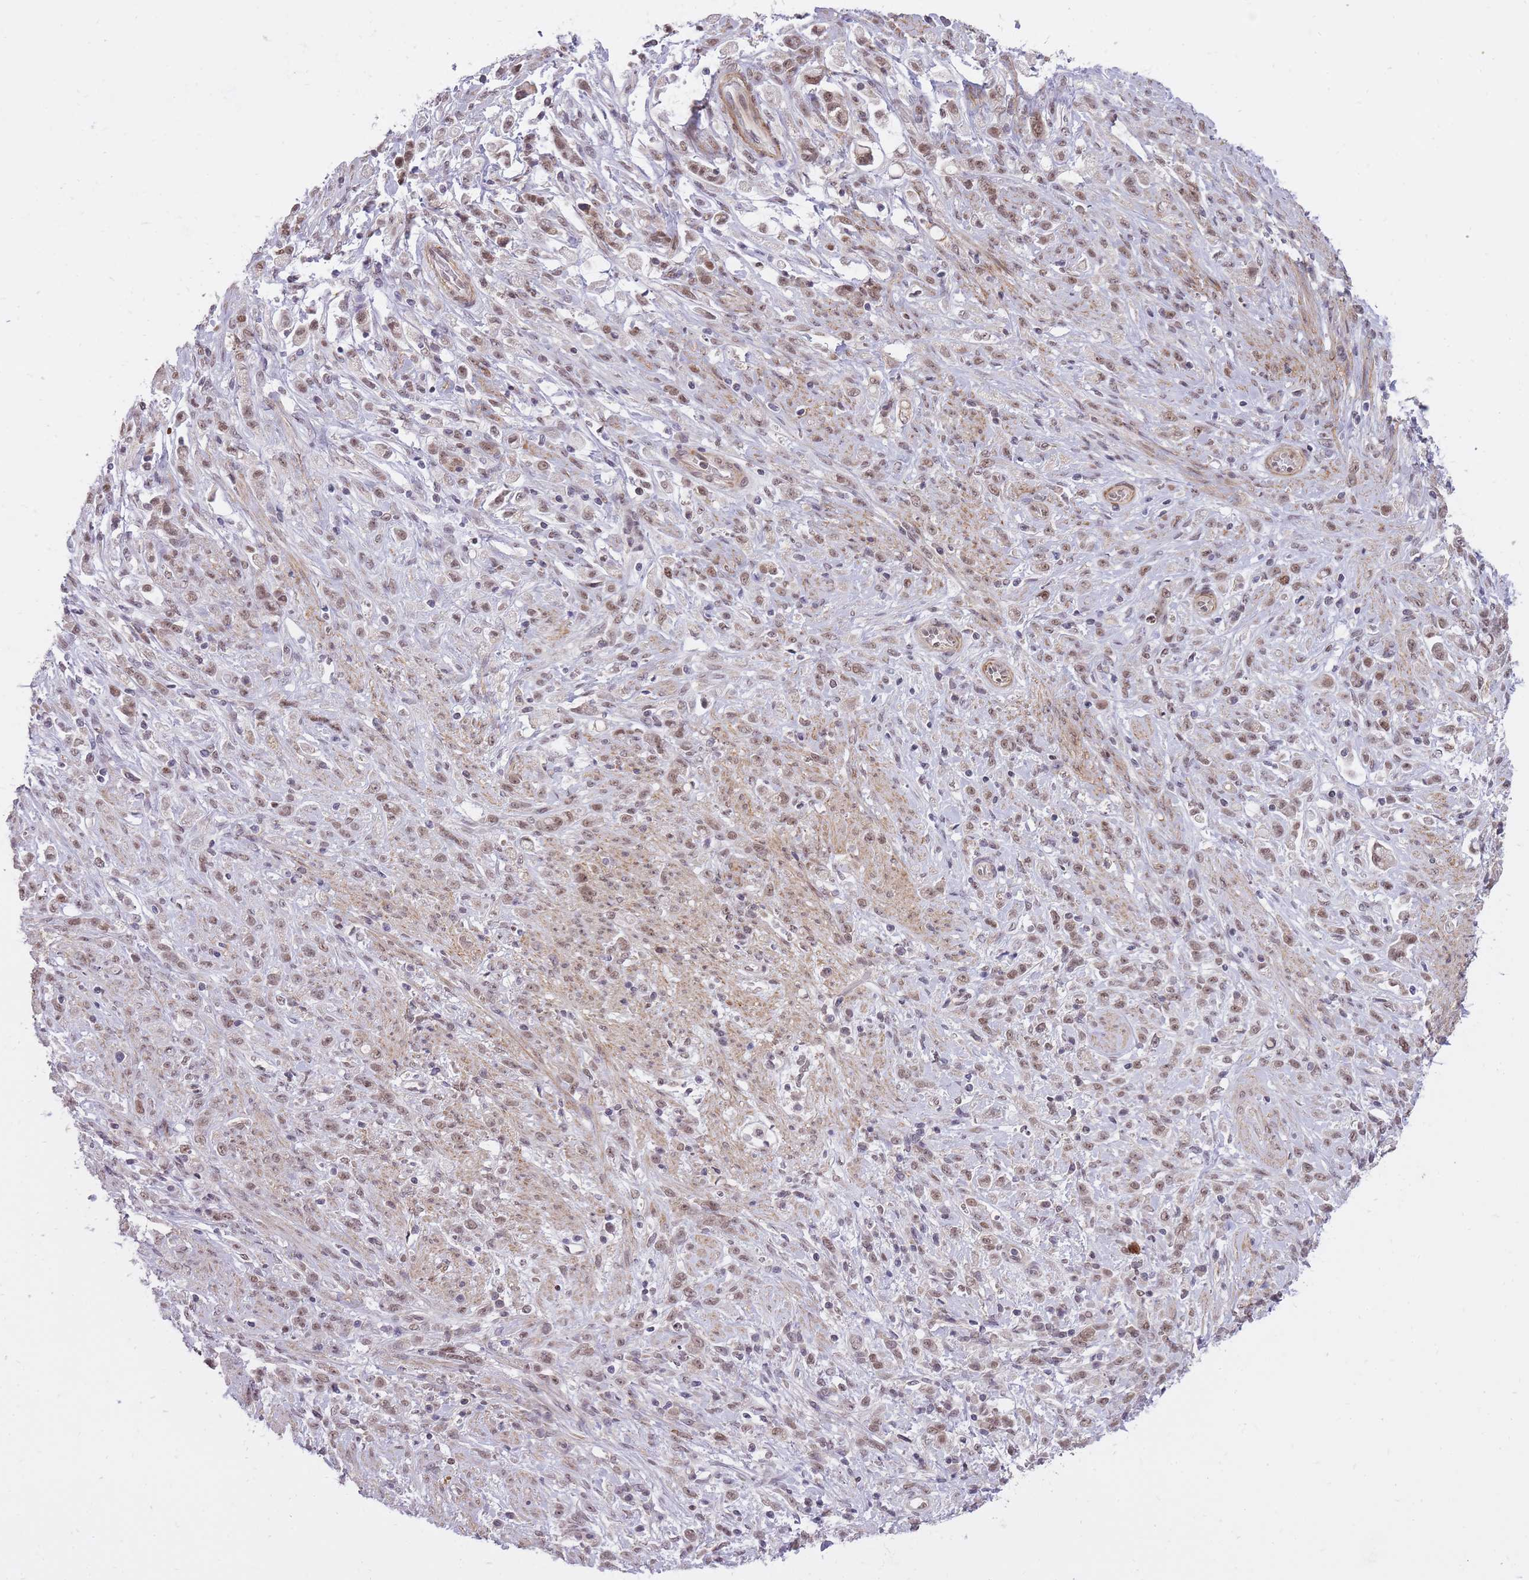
{"staining": {"intensity": "moderate", "quantity": ">75%", "location": "nuclear"}, "tissue": "stomach cancer", "cell_type": "Tumor cells", "image_type": "cancer", "snomed": [{"axis": "morphology", "description": "Adenocarcinoma, NOS"}, {"axis": "topography", "description": "Stomach"}], "caption": "Protein staining demonstrates moderate nuclear positivity in approximately >75% of tumor cells in stomach cancer (adenocarcinoma). The protein is stained brown, and the nuclei are stained in blue (DAB (3,3'-diaminobenzidine) IHC with brightfield microscopy, high magnification).", "gene": "TIGD1", "patient": {"sex": "female", "age": 60}}